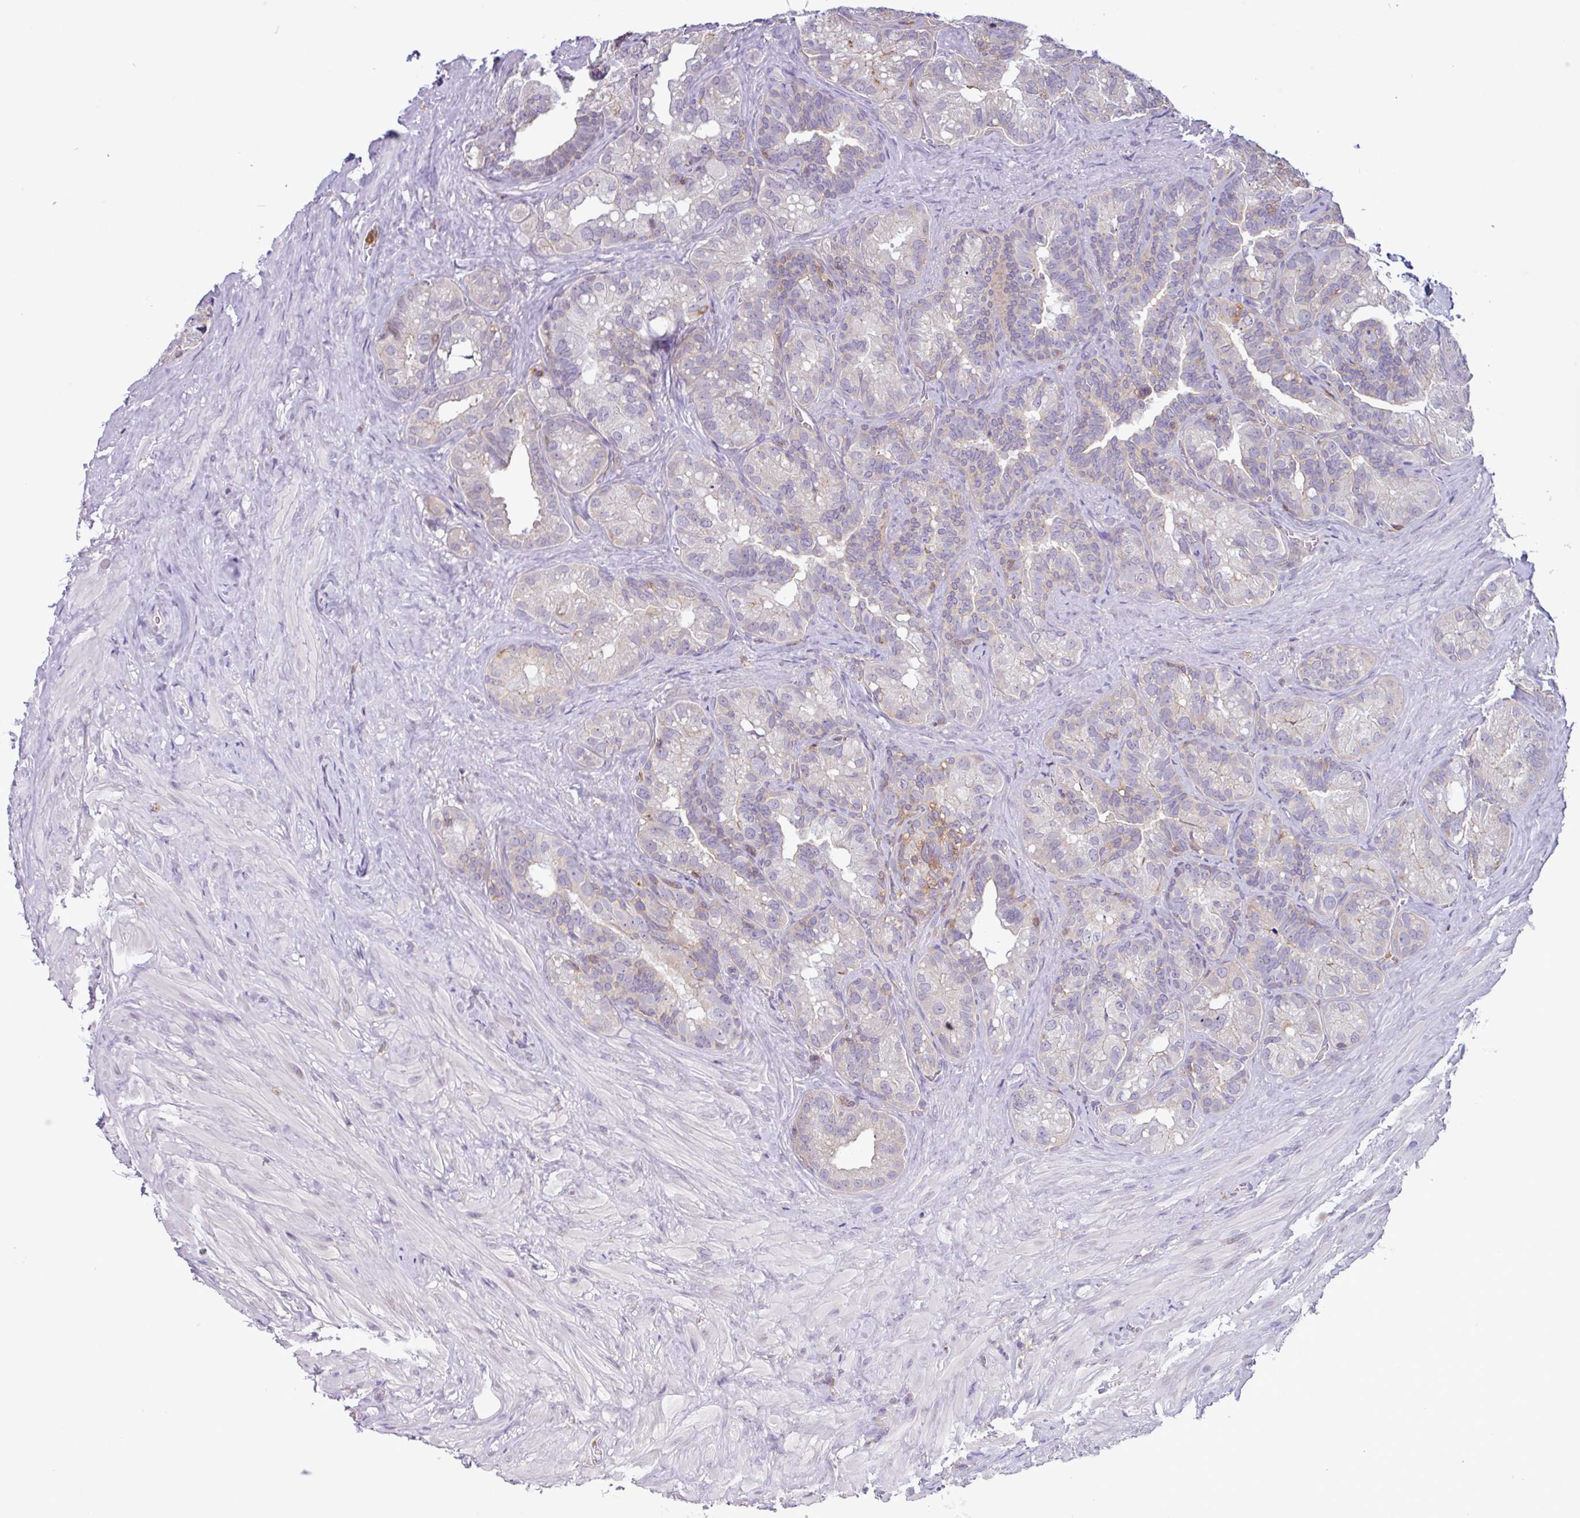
{"staining": {"intensity": "moderate", "quantity": "<25%", "location": "cytoplasmic/membranous"}, "tissue": "seminal vesicle", "cell_type": "Glandular cells", "image_type": "normal", "snomed": [{"axis": "morphology", "description": "Normal tissue, NOS"}, {"axis": "topography", "description": "Seminal veicle"}], "caption": "Unremarkable seminal vesicle demonstrates moderate cytoplasmic/membranous positivity in about <25% of glandular cells (Brightfield microscopy of DAB IHC at high magnification)..", "gene": "ACTR3B", "patient": {"sex": "male", "age": 60}}